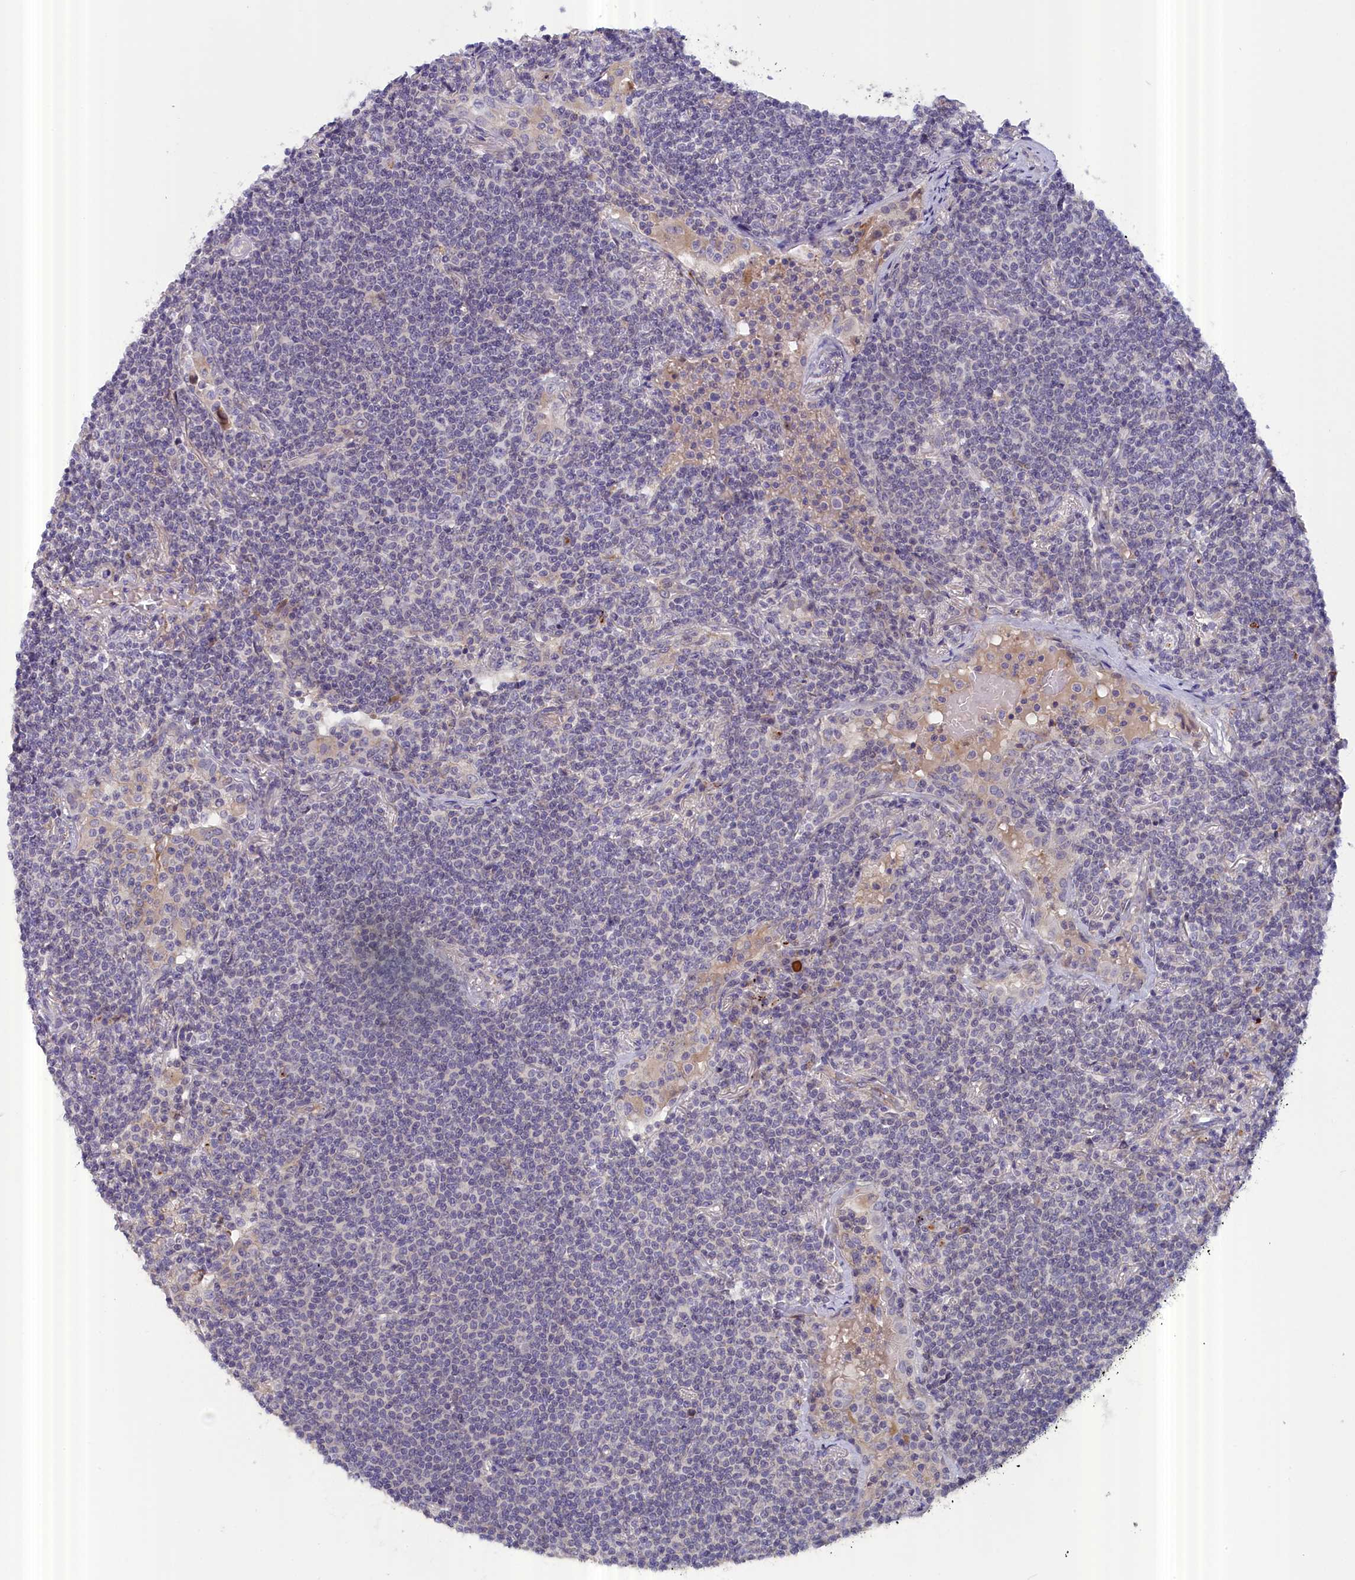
{"staining": {"intensity": "negative", "quantity": "none", "location": "none"}, "tissue": "lymphoma", "cell_type": "Tumor cells", "image_type": "cancer", "snomed": [{"axis": "morphology", "description": "Malignant lymphoma, non-Hodgkin's type, Low grade"}, {"axis": "topography", "description": "Lung"}], "caption": "This is an IHC micrograph of human lymphoma. There is no staining in tumor cells.", "gene": "IGFALS", "patient": {"sex": "female", "age": 71}}